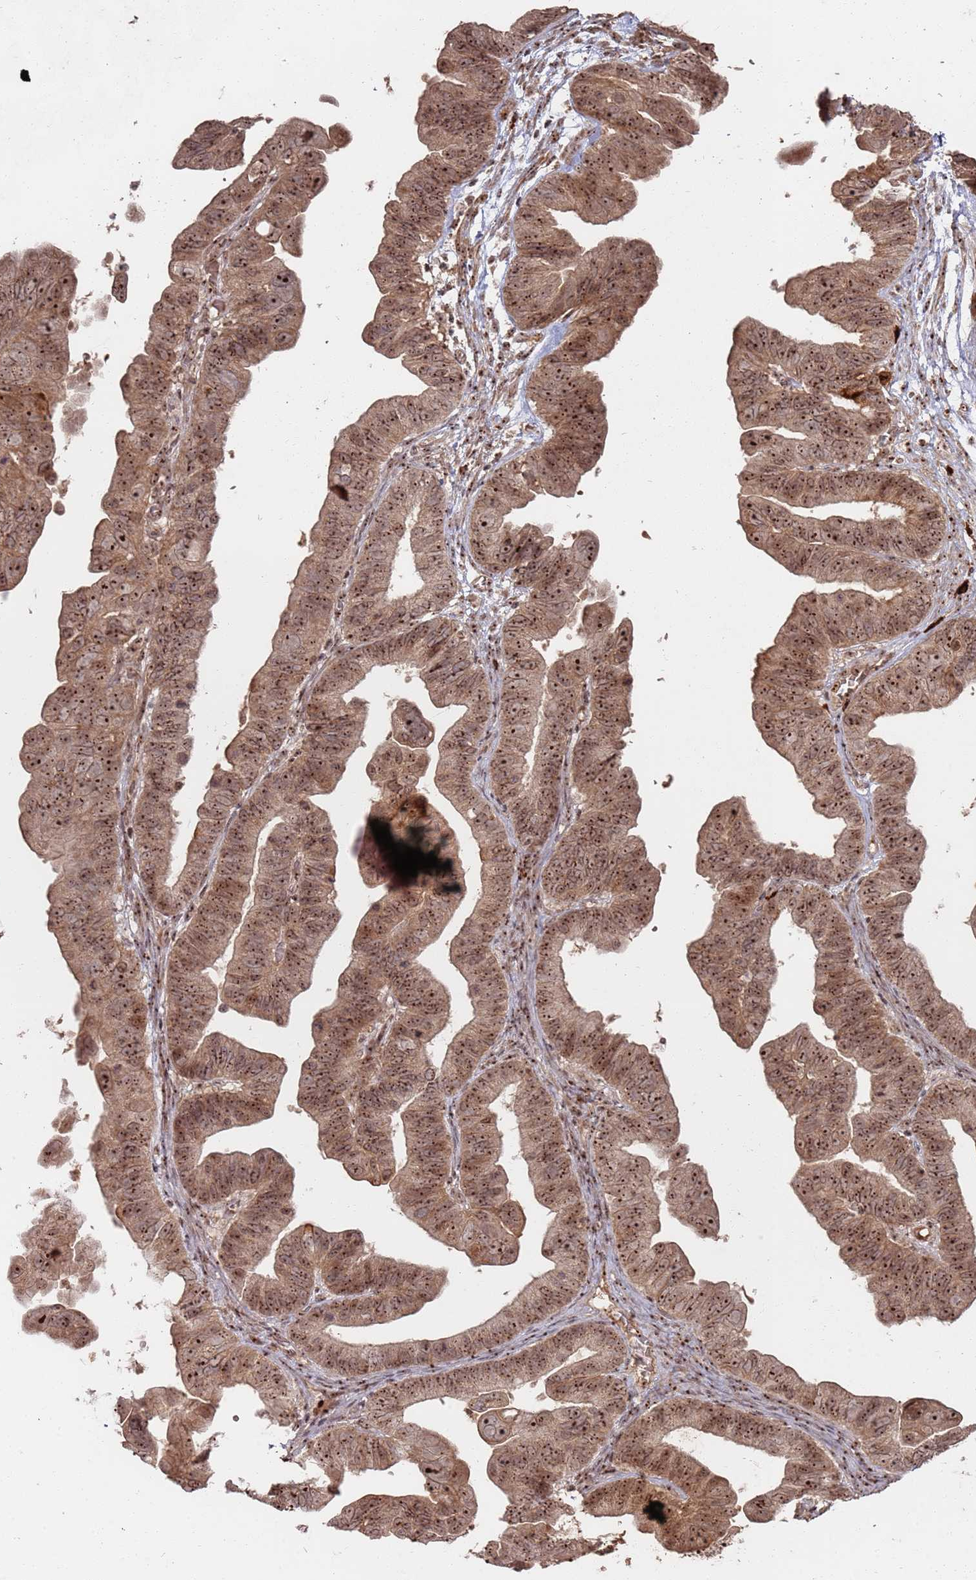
{"staining": {"intensity": "strong", "quantity": ">75%", "location": "cytoplasmic/membranous,nuclear"}, "tissue": "ovarian cancer", "cell_type": "Tumor cells", "image_type": "cancer", "snomed": [{"axis": "morphology", "description": "Cystadenocarcinoma, serous, NOS"}, {"axis": "topography", "description": "Ovary"}], "caption": "Human serous cystadenocarcinoma (ovarian) stained with a protein marker demonstrates strong staining in tumor cells.", "gene": "UTP11", "patient": {"sex": "female", "age": 56}}